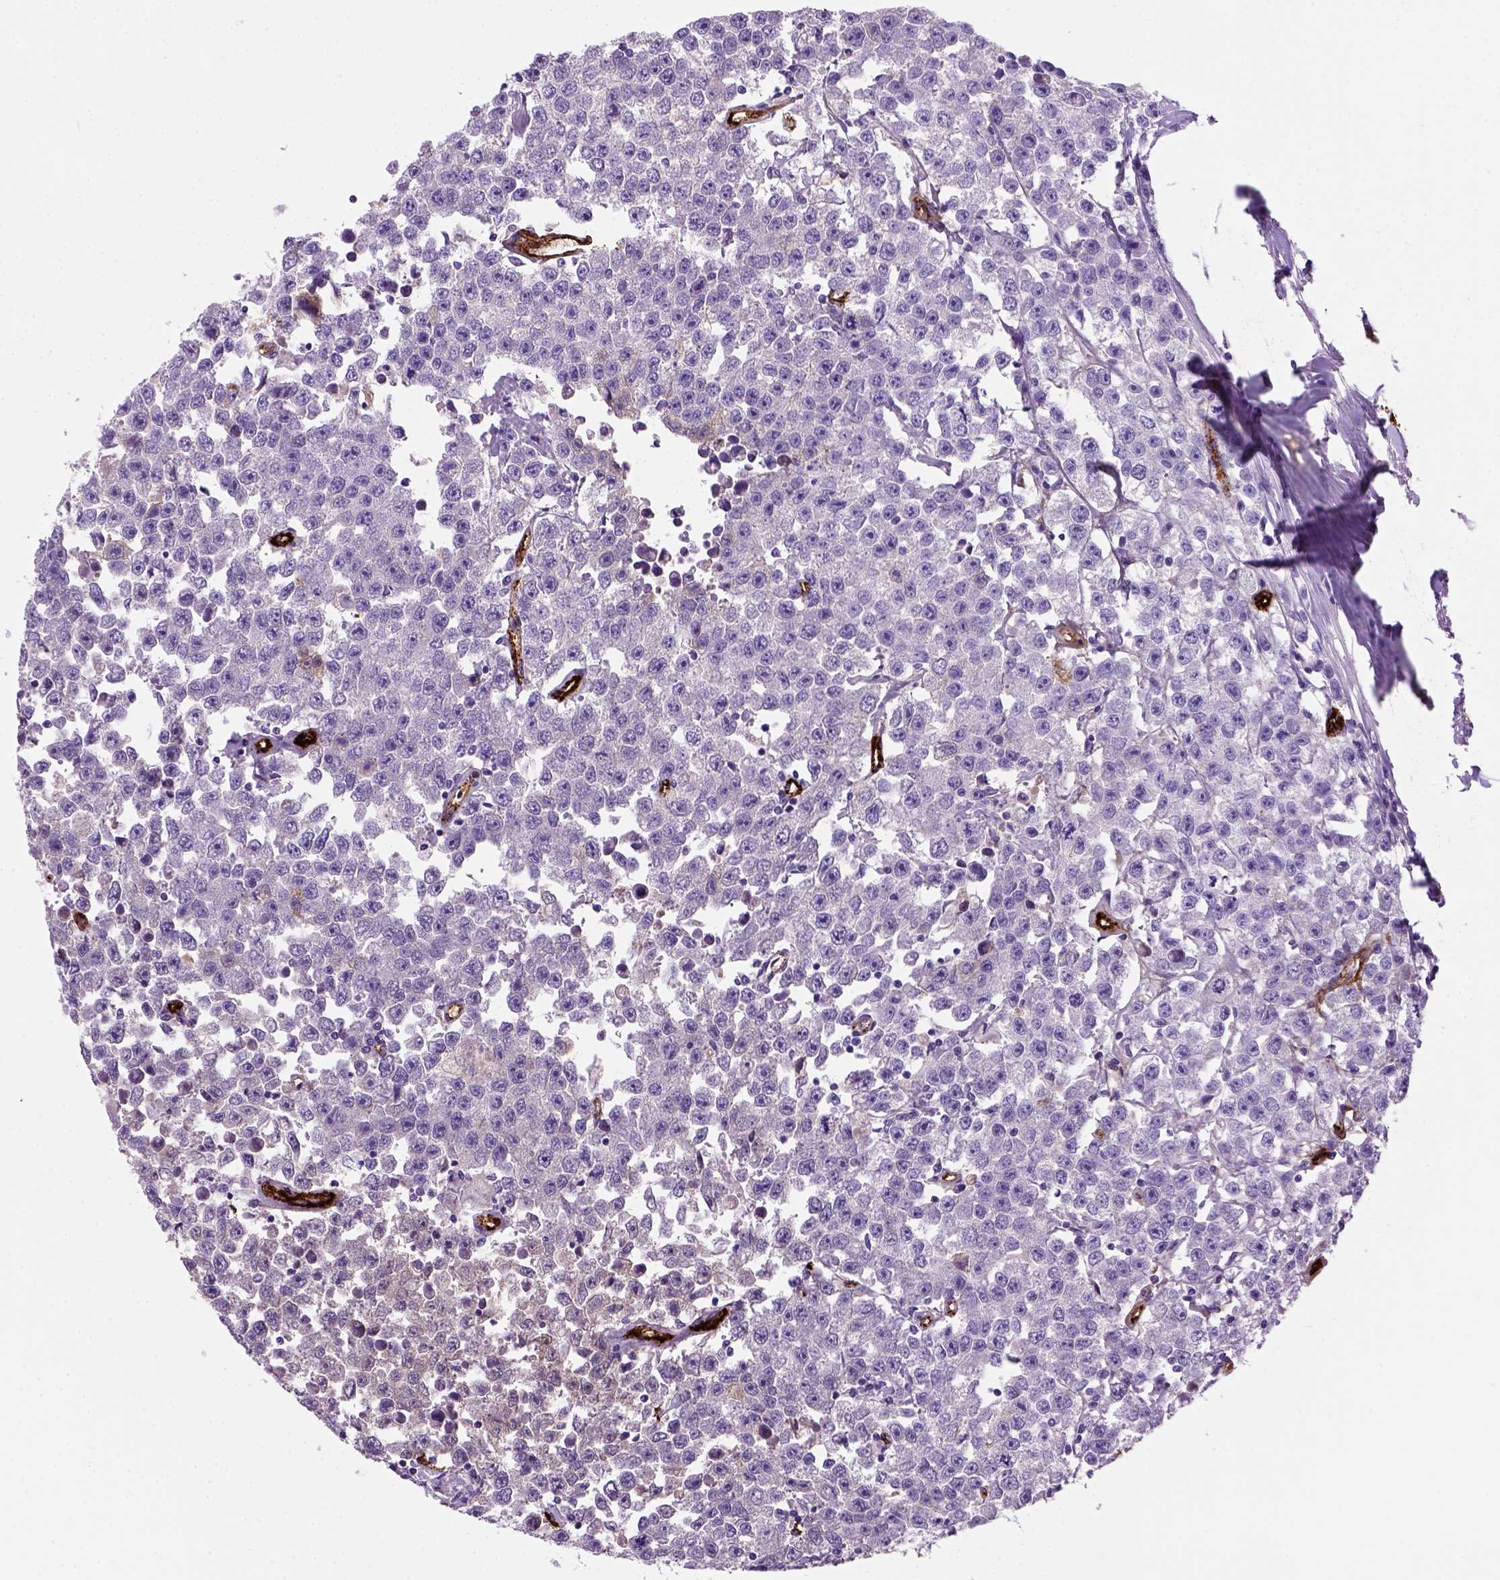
{"staining": {"intensity": "negative", "quantity": "none", "location": "none"}, "tissue": "testis cancer", "cell_type": "Tumor cells", "image_type": "cancer", "snomed": [{"axis": "morphology", "description": "Seminoma, NOS"}, {"axis": "topography", "description": "Testis"}], "caption": "Tumor cells are negative for protein expression in human seminoma (testis).", "gene": "VWF", "patient": {"sex": "male", "age": 52}}